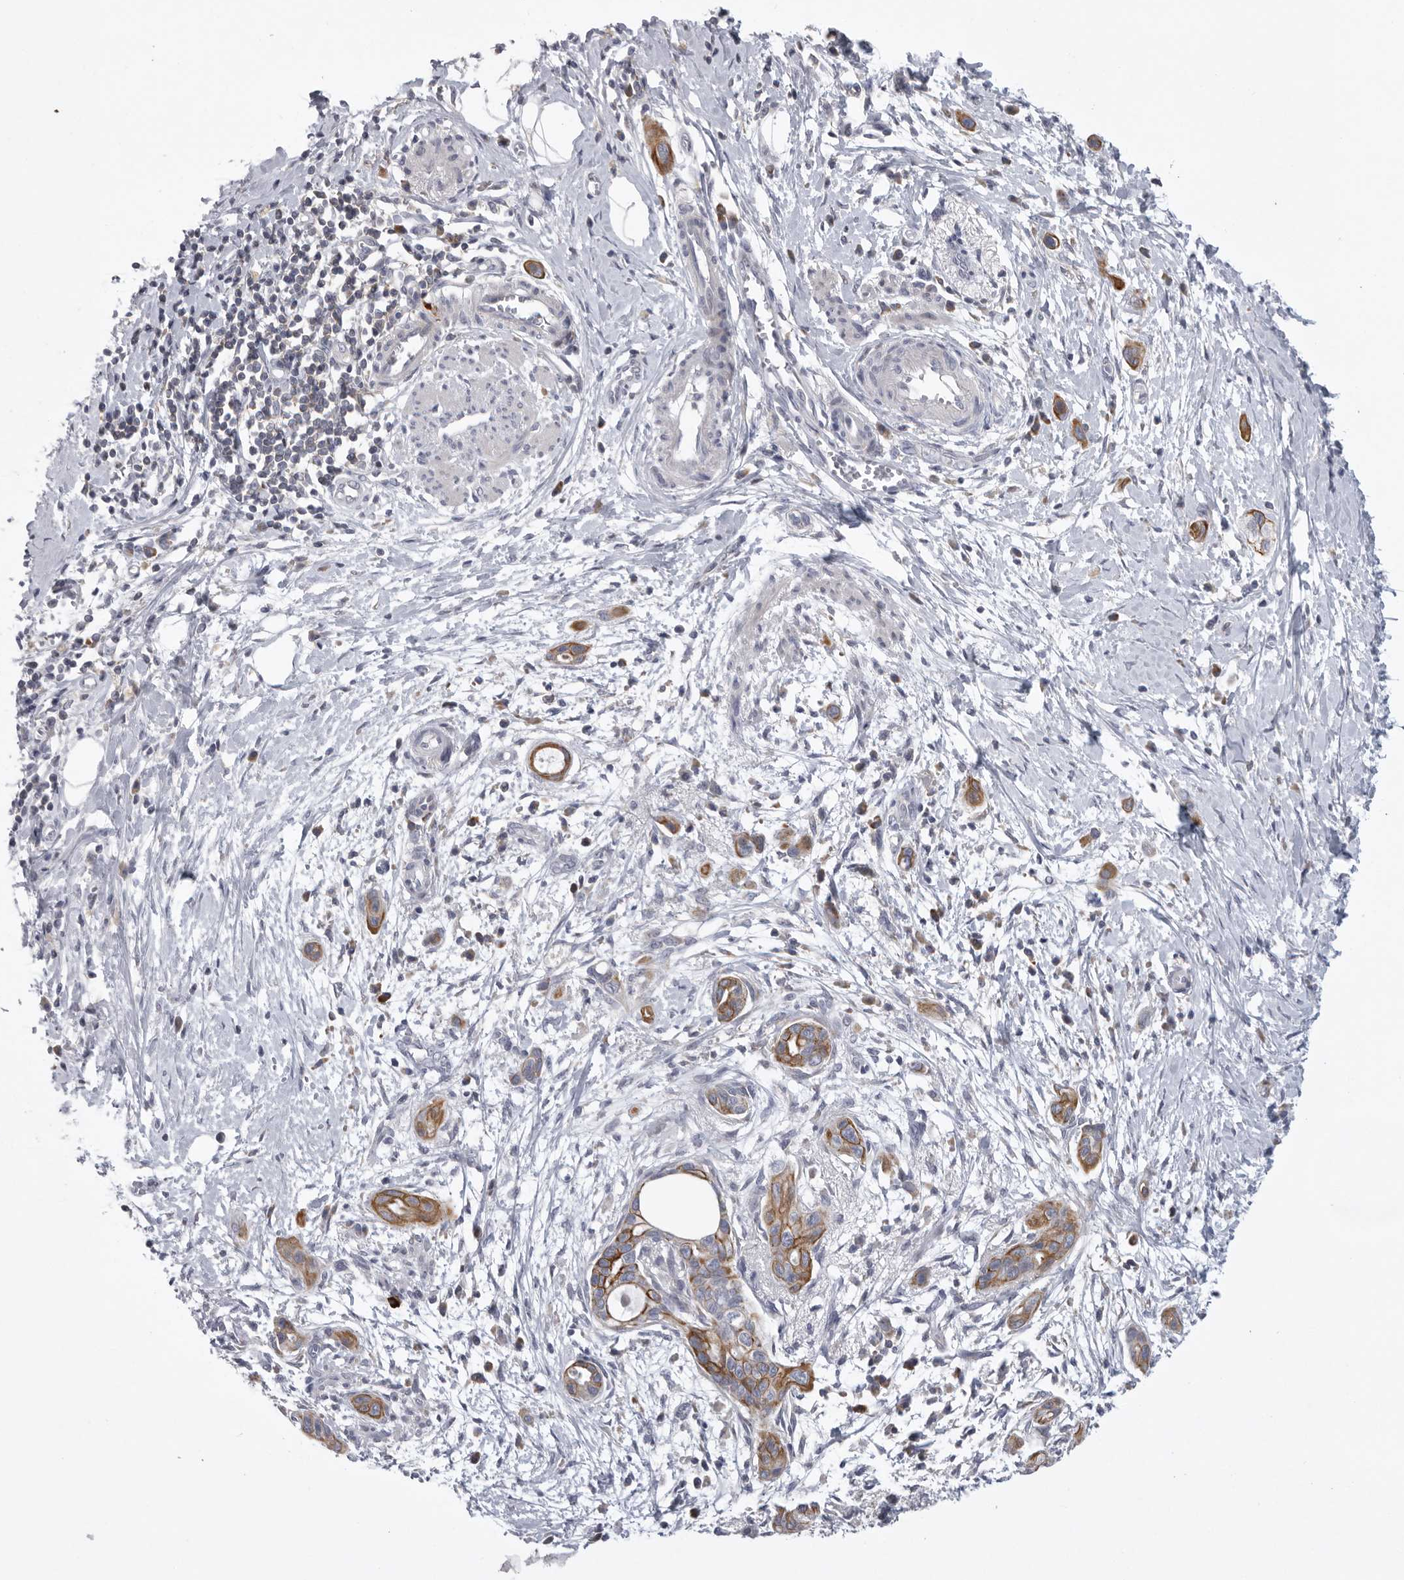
{"staining": {"intensity": "moderate", "quantity": ">75%", "location": "cytoplasmic/membranous"}, "tissue": "pancreatic cancer", "cell_type": "Tumor cells", "image_type": "cancer", "snomed": [{"axis": "morphology", "description": "Adenocarcinoma, NOS"}, {"axis": "topography", "description": "Pancreas"}], "caption": "IHC histopathology image of neoplastic tissue: adenocarcinoma (pancreatic) stained using IHC reveals medium levels of moderate protein expression localized specifically in the cytoplasmic/membranous of tumor cells, appearing as a cytoplasmic/membranous brown color.", "gene": "USP24", "patient": {"sex": "male", "age": 59}}